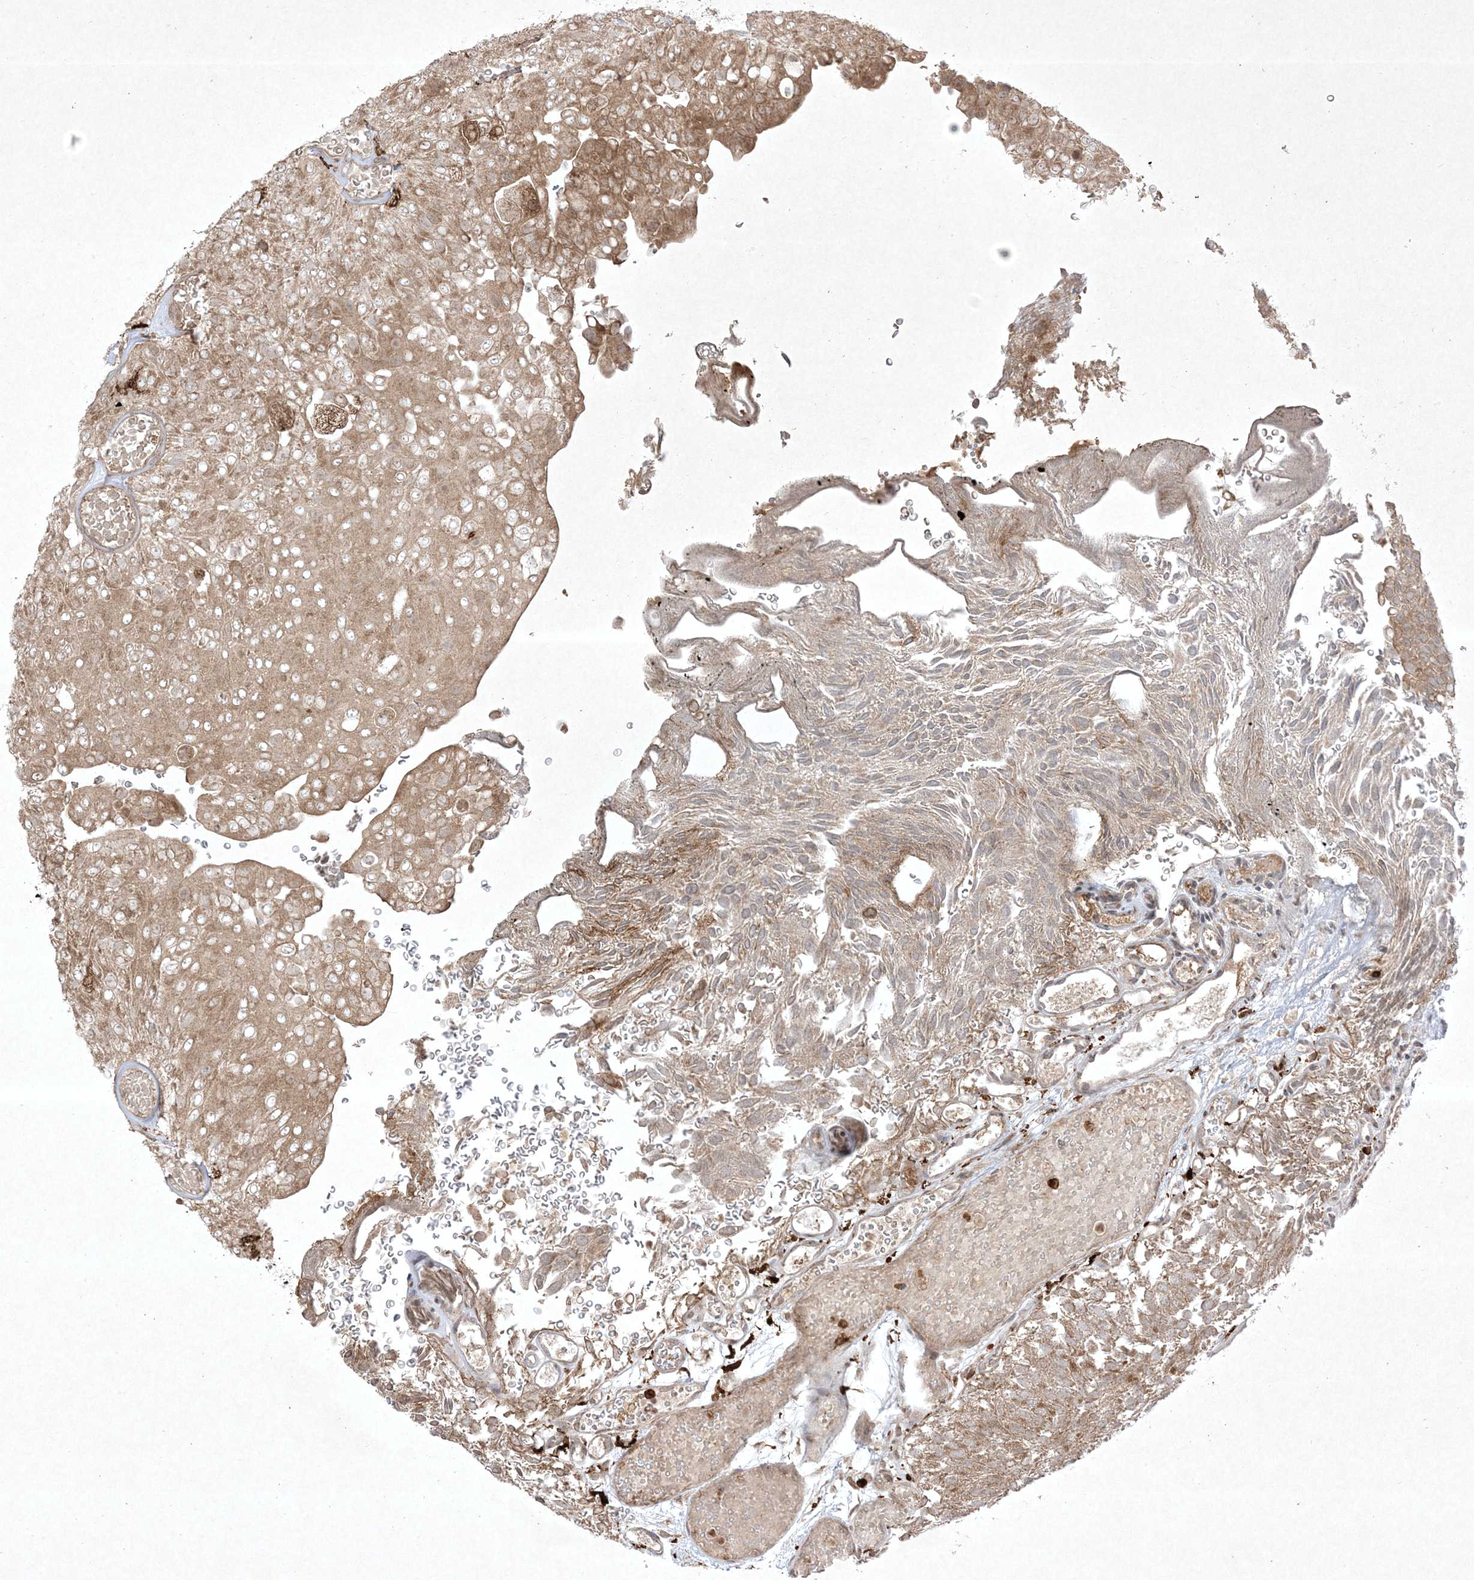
{"staining": {"intensity": "moderate", "quantity": ">75%", "location": "cytoplasmic/membranous"}, "tissue": "urothelial cancer", "cell_type": "Tumor cells", "image_type": "cancer", "snomed": [{"axis": "morphology", "description": "Urothelial carcinoma, Low grade"}, {"axis": "topography", "description": "Urinary bladder"}], "caption": "A brown stain labels moderate cytoplasmic/membranous expression of a protein in urothelial carcinoma (low-grade) tumor cells.", "gene": "PTK6", "patient": {"sex": "male", "age": 78}}